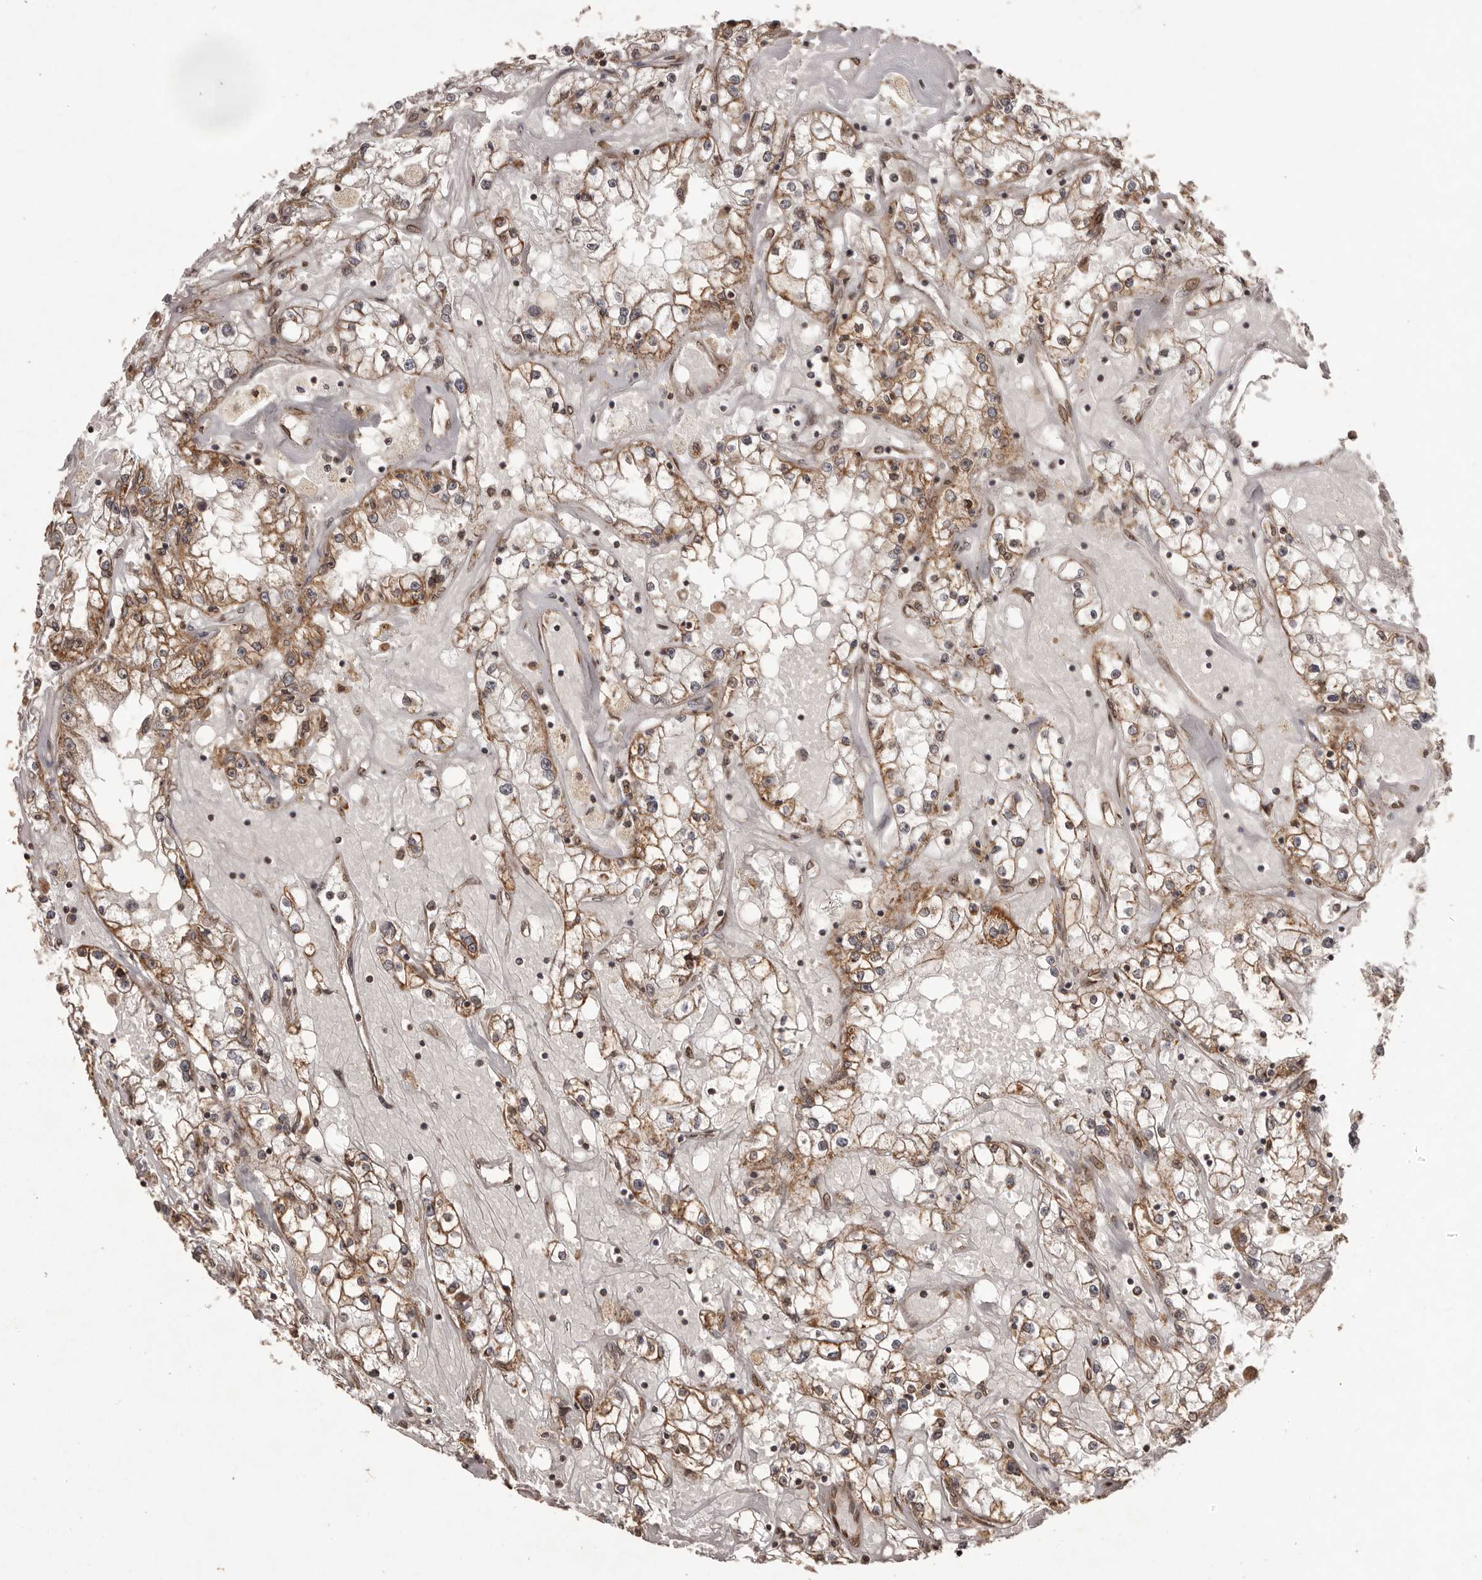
{"staining": {"intensity": "moderate", "quantity": ">75%", "location": "cytoplasmic/membranous"}, "tissue": "renal cancer", "cell_type": "Tumor cells", "image_type": "cancer", "snomed": [{"axis": "morphology", "description": "Adenocarcinoma, NOS"}, {"axis": "topography", "description": "Kidney"}], "caption": "This is a micrograph of immunohistochemistry staining of renal adenocarcinoma, which shows moderate positivity in the cytoplasmic/membranous of tumor cells.", "gene": "CHRM2", "patient": {"sex": "male", "age": 56}}